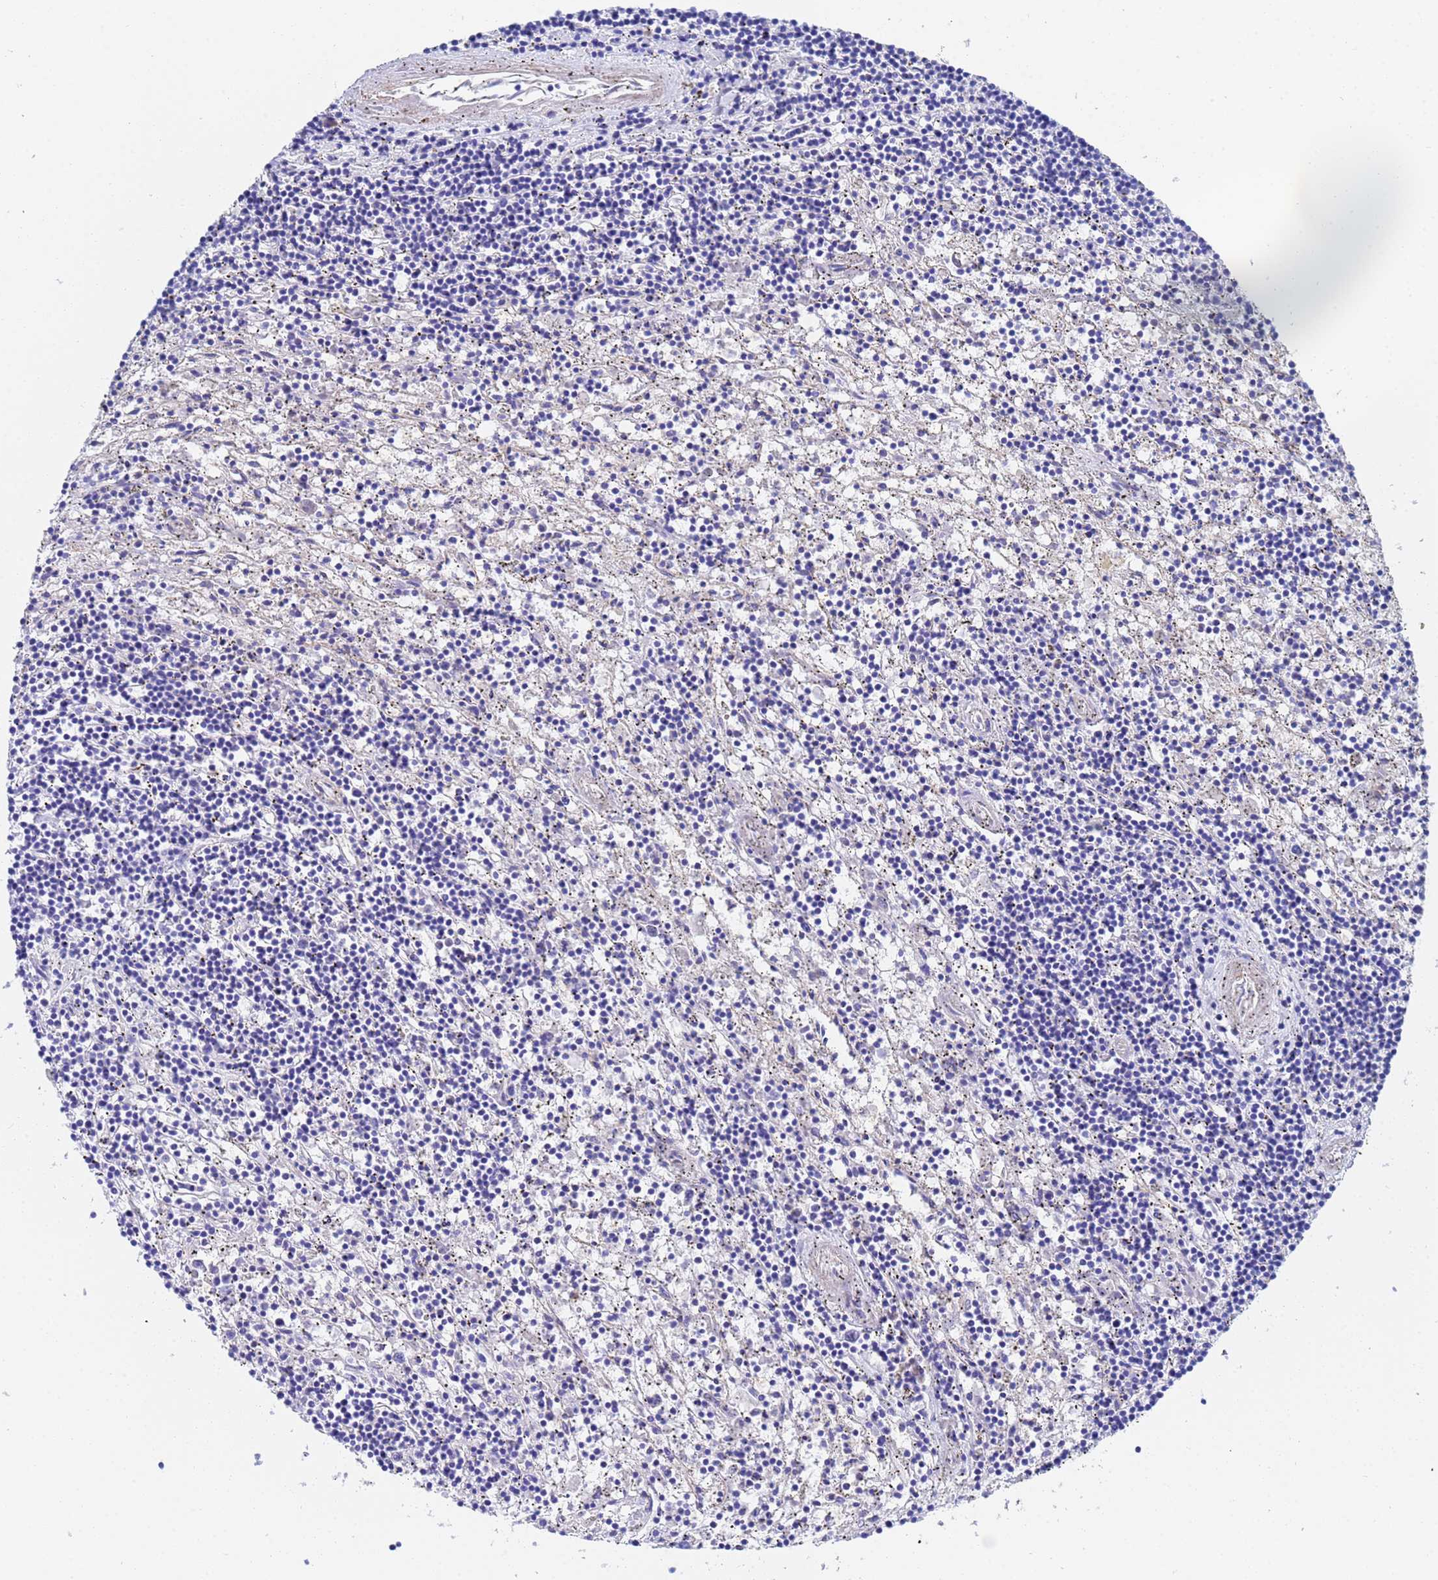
{"staining": {"intensity": "negative", "quantity": "none", "location": "none"}, "tissue": "lymphoma", "cell_type": "Tumor cells", "image_type": "cancer", "snomed": [{"axis": "morphology", "description": "Malignant lymphoma, non-Hodgkin's type, Low grade"}, {"axis": "topography", "description": "Spleen"}], "caption": "Immunohistochemistry (IHC) histopathology image of human low-grade malignant lymphoma, non-Hodgkin's type stained for a protein (brown), which exhibits no staining in tumor cells.", "gene": "CST4", "patient": {"sex": "male", "age": 76}}